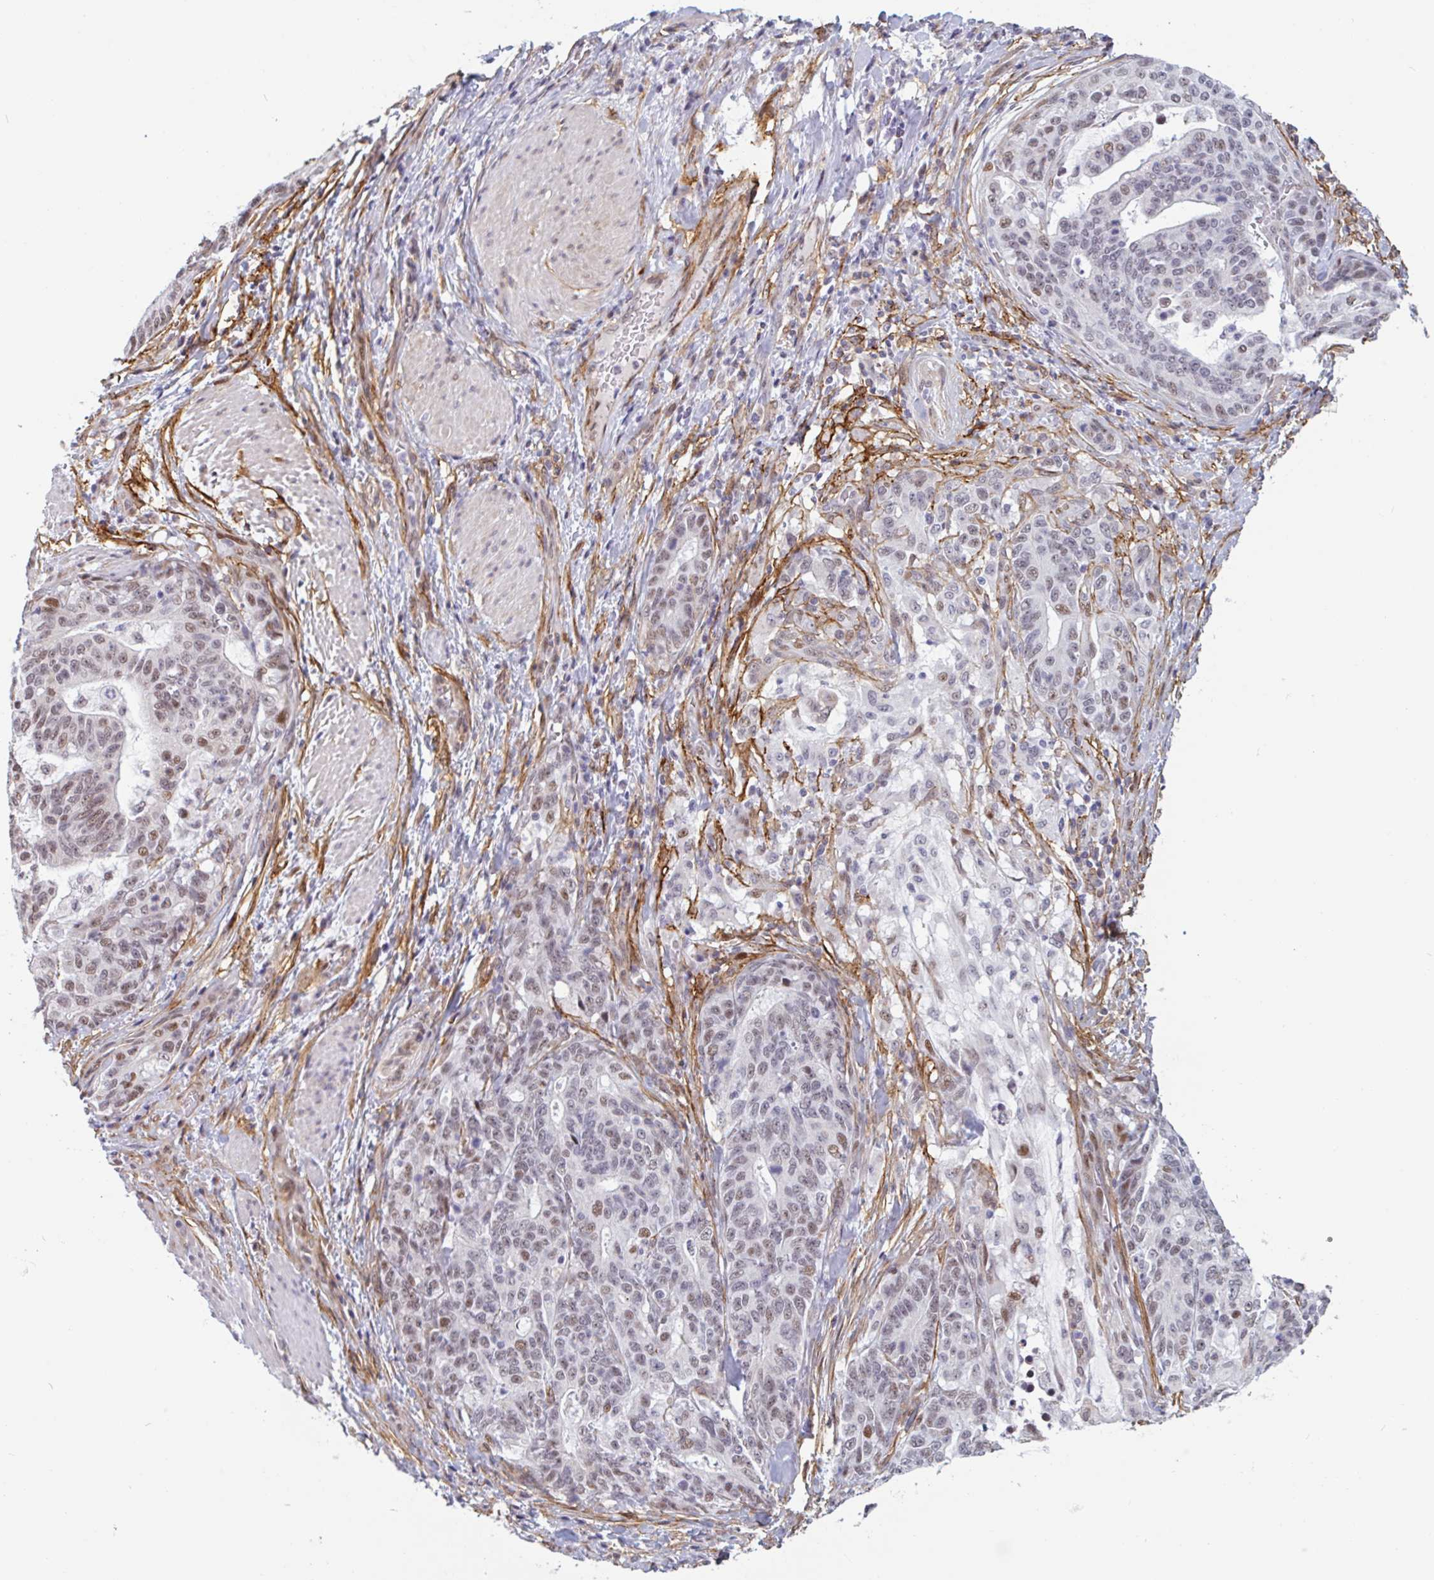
{"staining": {"intensity": "weak", "quantity": "25%-75%", "location": "nuclear"}, "tissue": "stomach cancer", "cell_type": "Tumor cells", "image_type": "cancer", "snomed": [{"axis": "morphology", "description": "Normal tissue, NOS"}, {"axis": "morphology", "description": "Adenocarcinoma, NOS"}, {"axis": "topography", "description": "Stomach"}], "caption": "The immunohistochemical stain labels weak nuclear positivity in tumor cells of stomach adenocarcinoma tissue.", "gene": "TMEM119", "patient": {"sex": "female", "age": 64}}